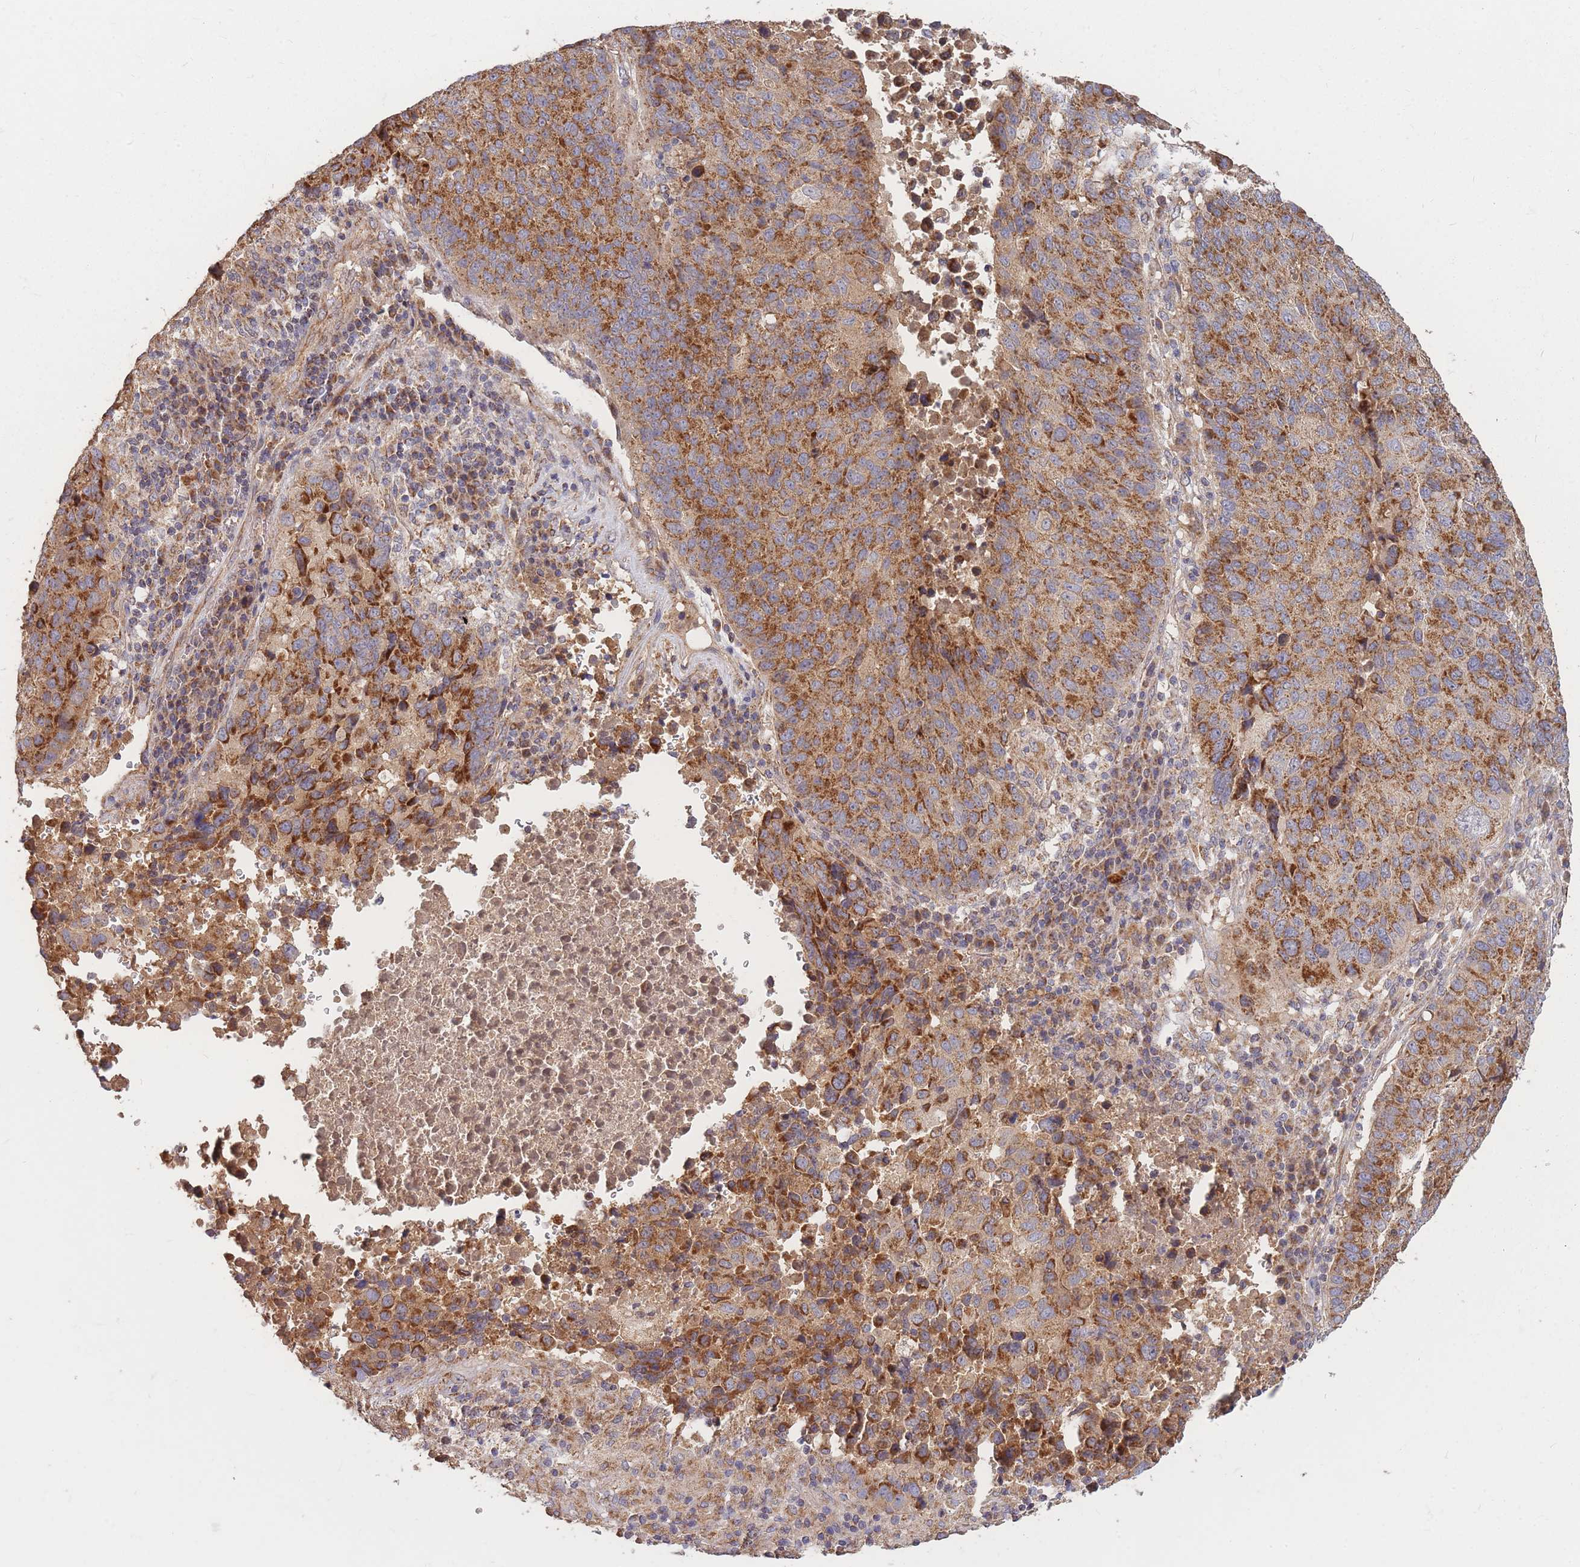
{"staining": {"intensity": "moderate", "quantity": ">75%", "location": "cytoplasmic/membranous"}, "tissue": "lung cancer", "cell_type": "Tumor cells", "image_type": "cancer", "snomed": [{"axis": "morphology", "description": "Squamous cell carcinoma, NOS"}, {"axis": "topography", "description": "Lung"}], "caption": "Squamous cell carcinoma (lung) was stained to show a protein in brown. There is medium levels of moderate cytoplasmic/membranous positivity in about >75% of tumor cells.", "gene": "PTPMT1", "patient": {"sex": "male", "age": 73}}